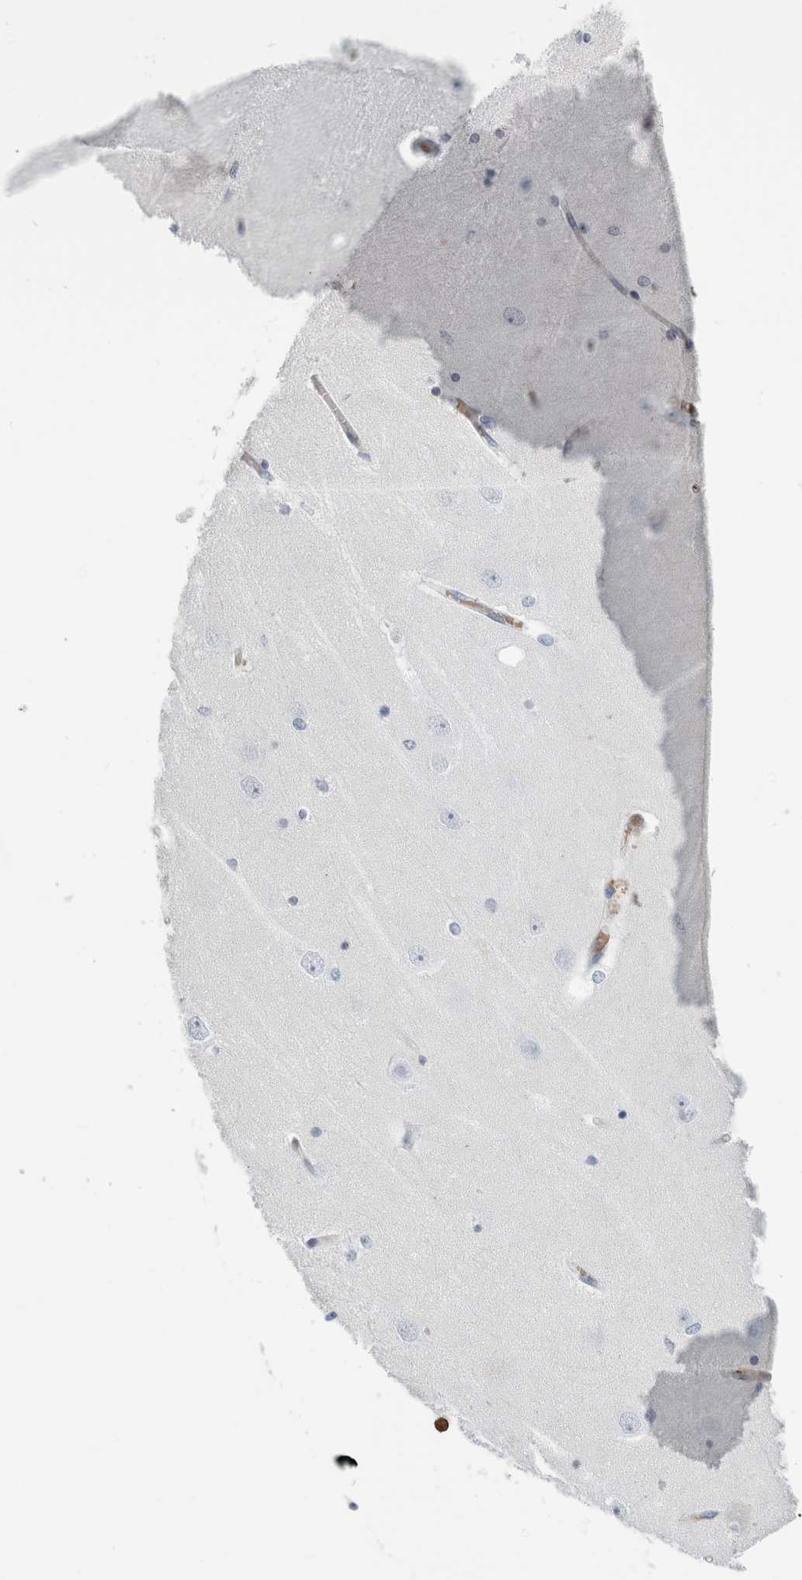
{"staining": {"intensity": "negative", "quantity": "none", "location": "none"}, "tissue": "hippocampus", "cell_type": "Glial cells", "image_type": "normal", "snomed": [{"axis": "morphology", "description": "Normal tissue, NOS"}, {"axis": "topography", "description": "Hippocampus"}], "caption": "DAB (3,3'-diaminobenzidine) immunohistochemical staining of benign human hippocampus demonstrates no significant positivity in glial cells.", "gene": "CA1", "patient": {"sex": "female", "age": 54}}